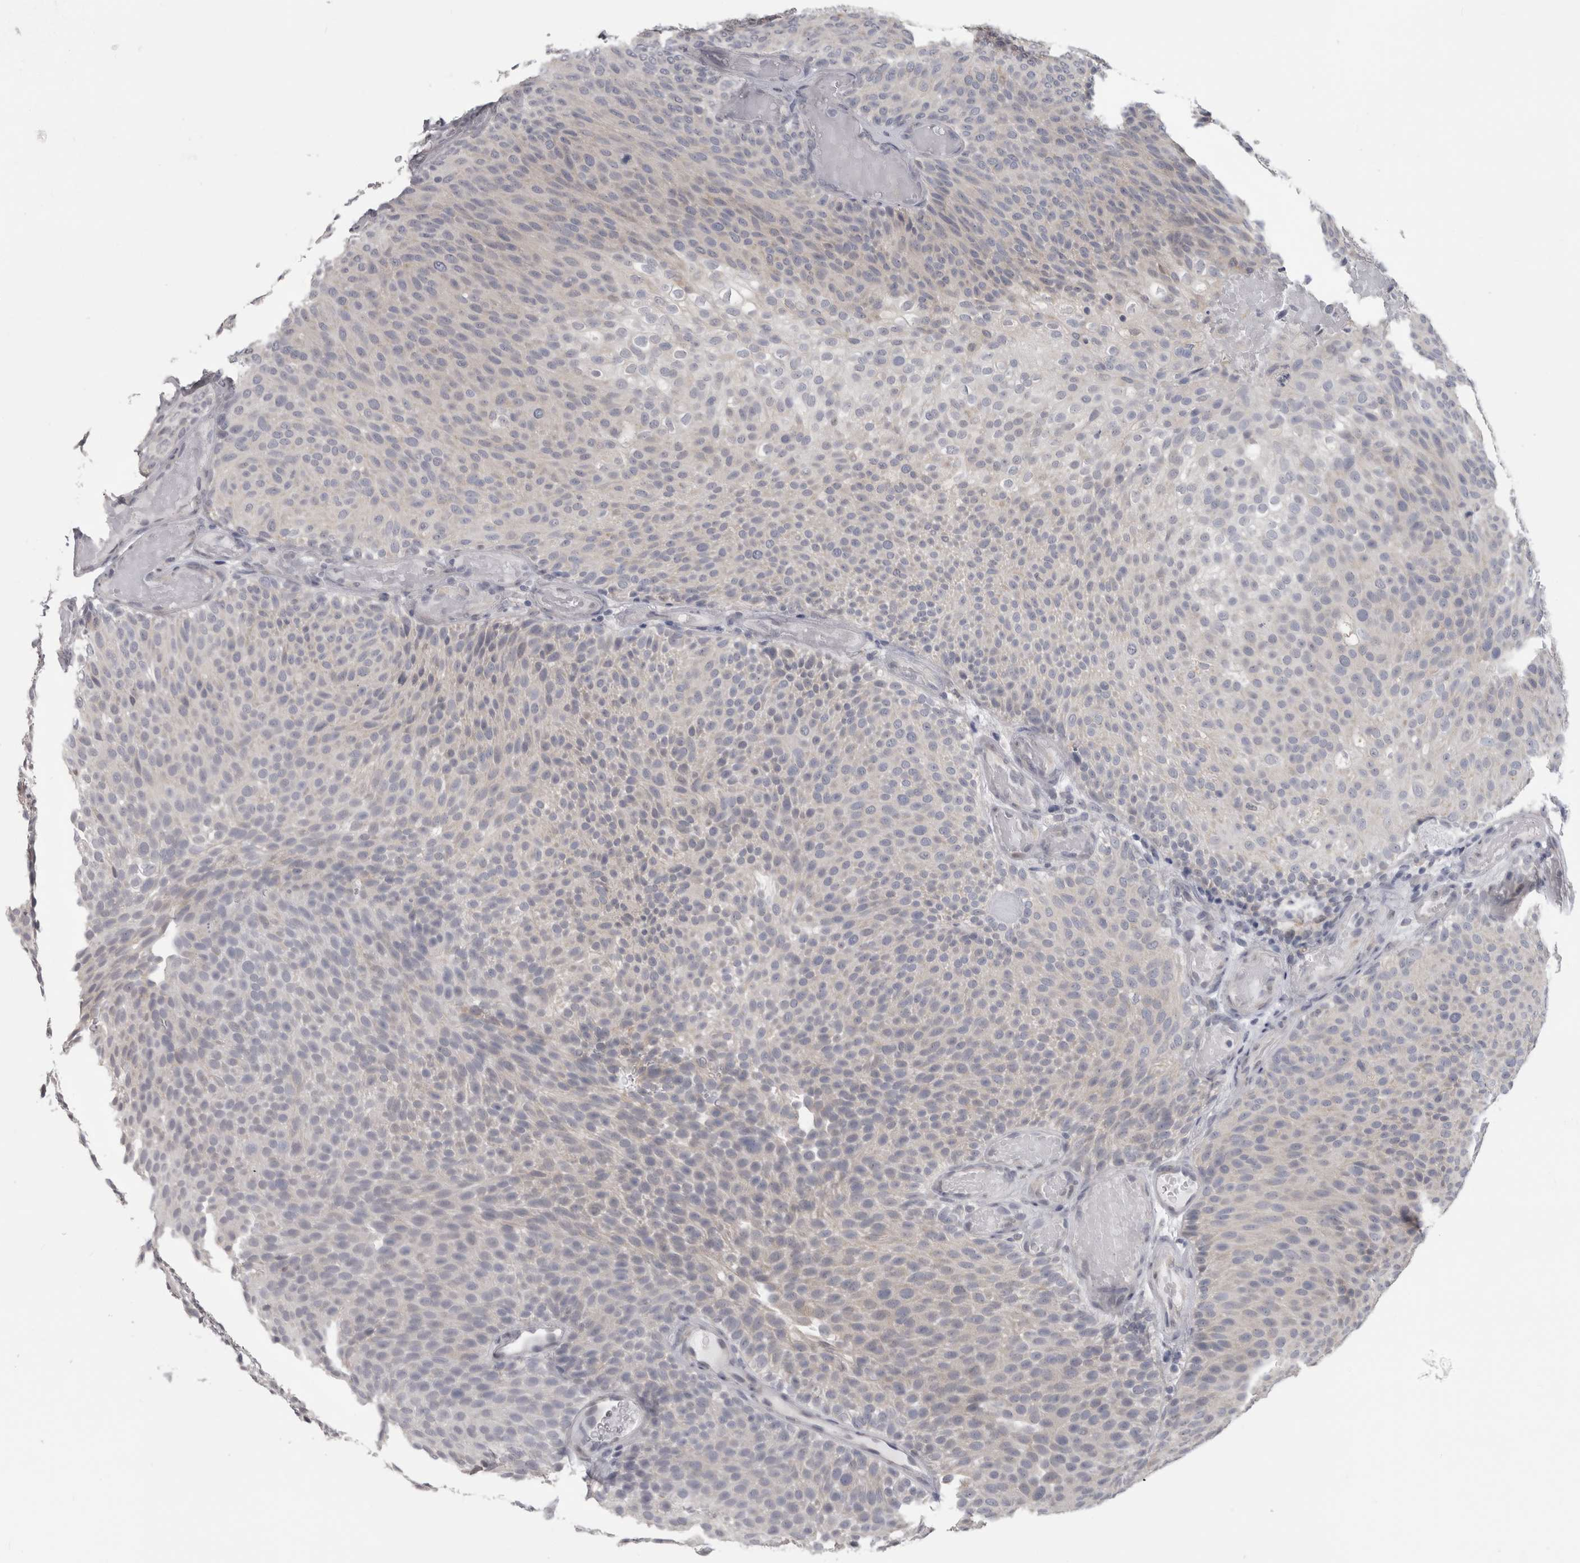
{"staining": {"intensity": "negative", "quantity": "none", "location": "none"}, "tissue": "urothelial cancer", "cell_type": "Tumor cells", "image_type": "cancer", "snomed": [{"axis": "morphology", "description": "Urothelial carcinoma, Low grade"}, {"axis": "topography", "description": "Urinary bladder"}], "caption": "The image displays no significant expression in tumor cells of urothelial cancer.", "gene": "TMEM242", "patient": {"sex": "male", "age": 78}}